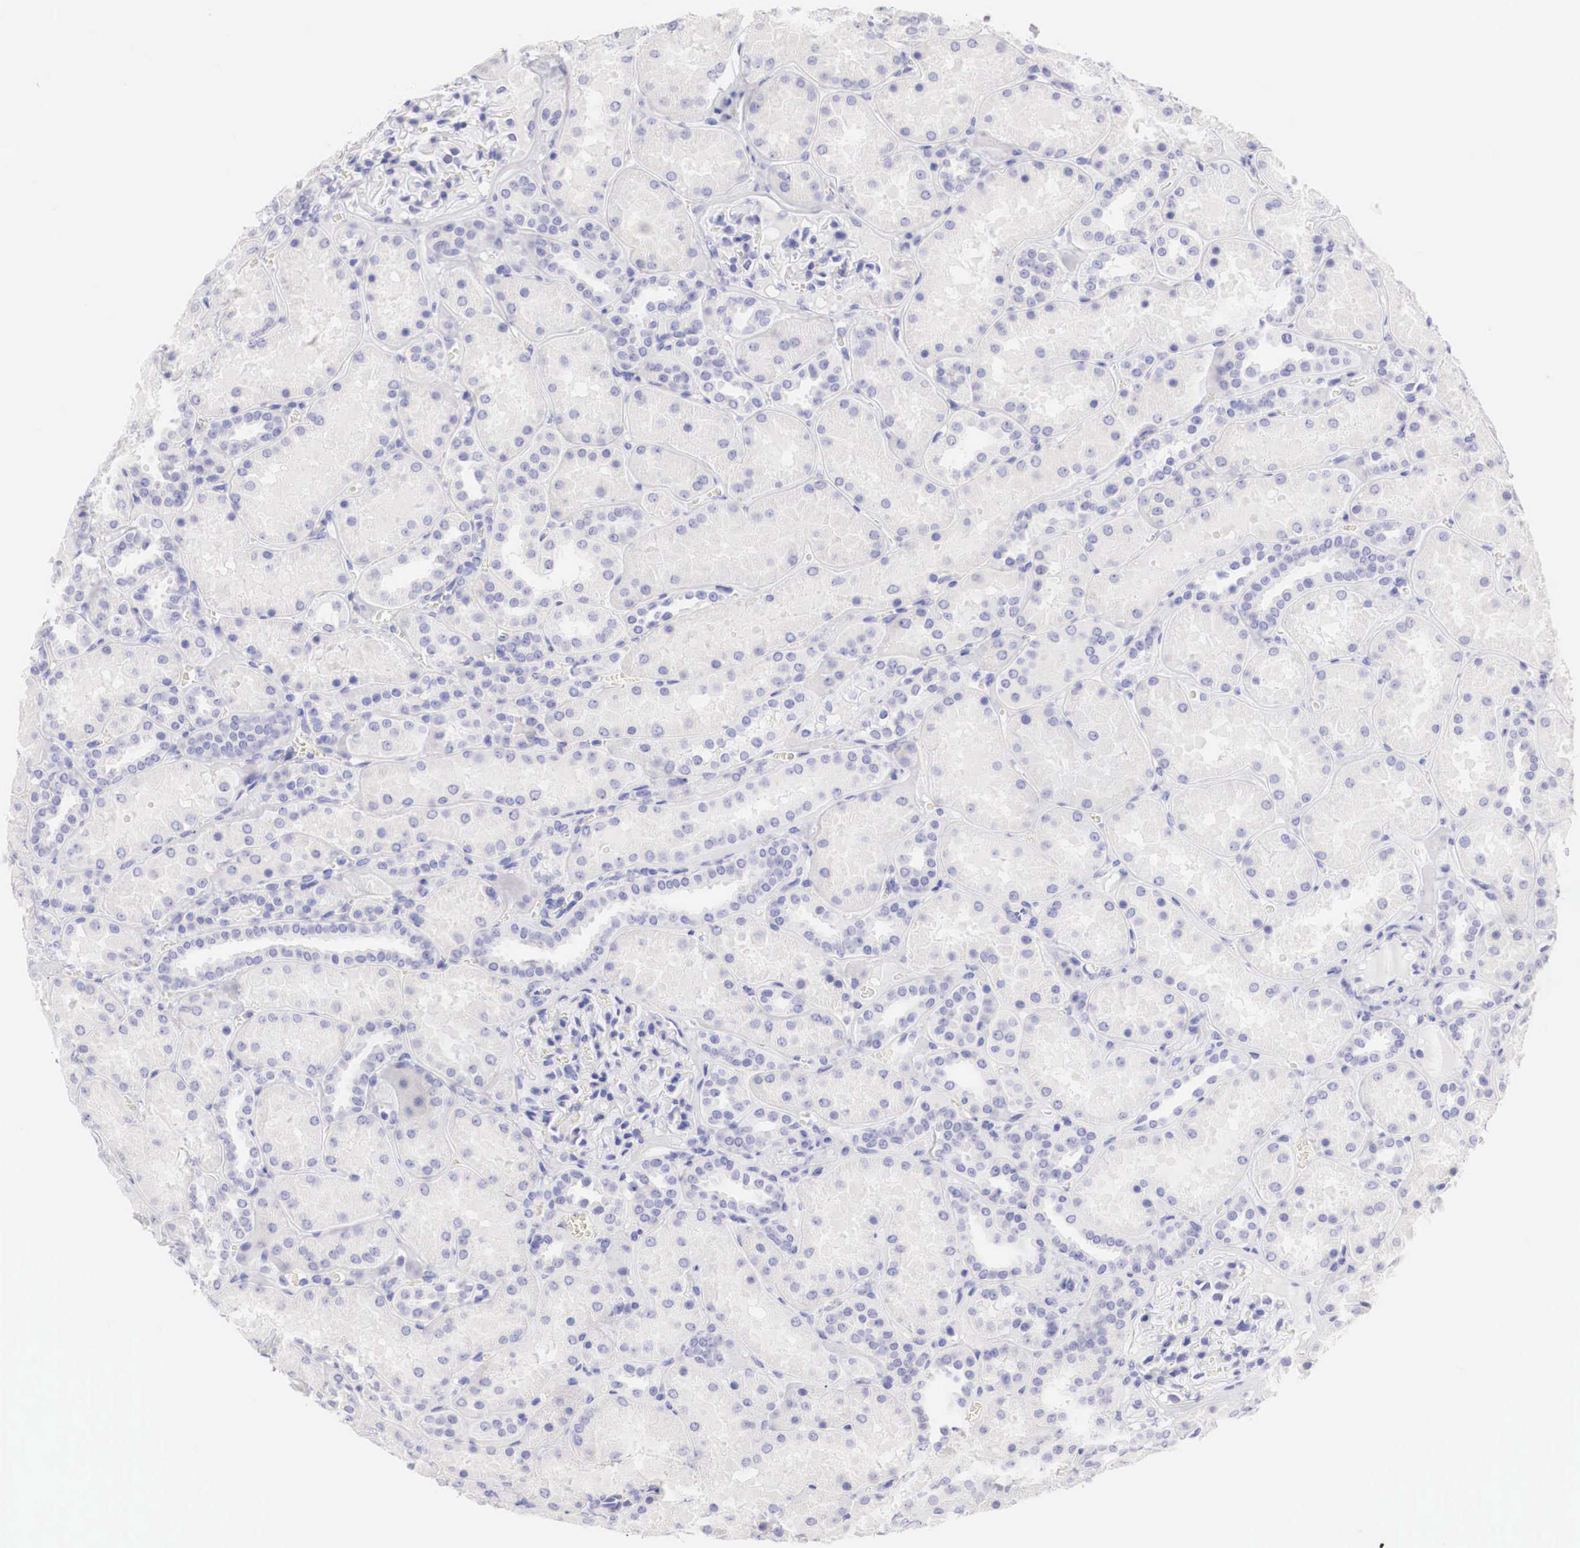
{"staining": {"intensity": "negative", "quantity": "none", "location": "none"}, "tissue": "kidney", "cell_type": "Cells in glomeruli", "image_type": "normal", "snomed": [{"axis": "morphology", "description": "Normal tissue, NOS"}, {"axis": "topography", "description": "Kidney"}], "caption": "A photomicrograph of human kidney is negative for staining in cells in glomeruli. (Brightfield microscopy of DAB (3,3'-diaminobenzidine) immunohistochemistry at high magnification).", "gene": "TYR", "patient": {"sex": "female", "age": 52}}